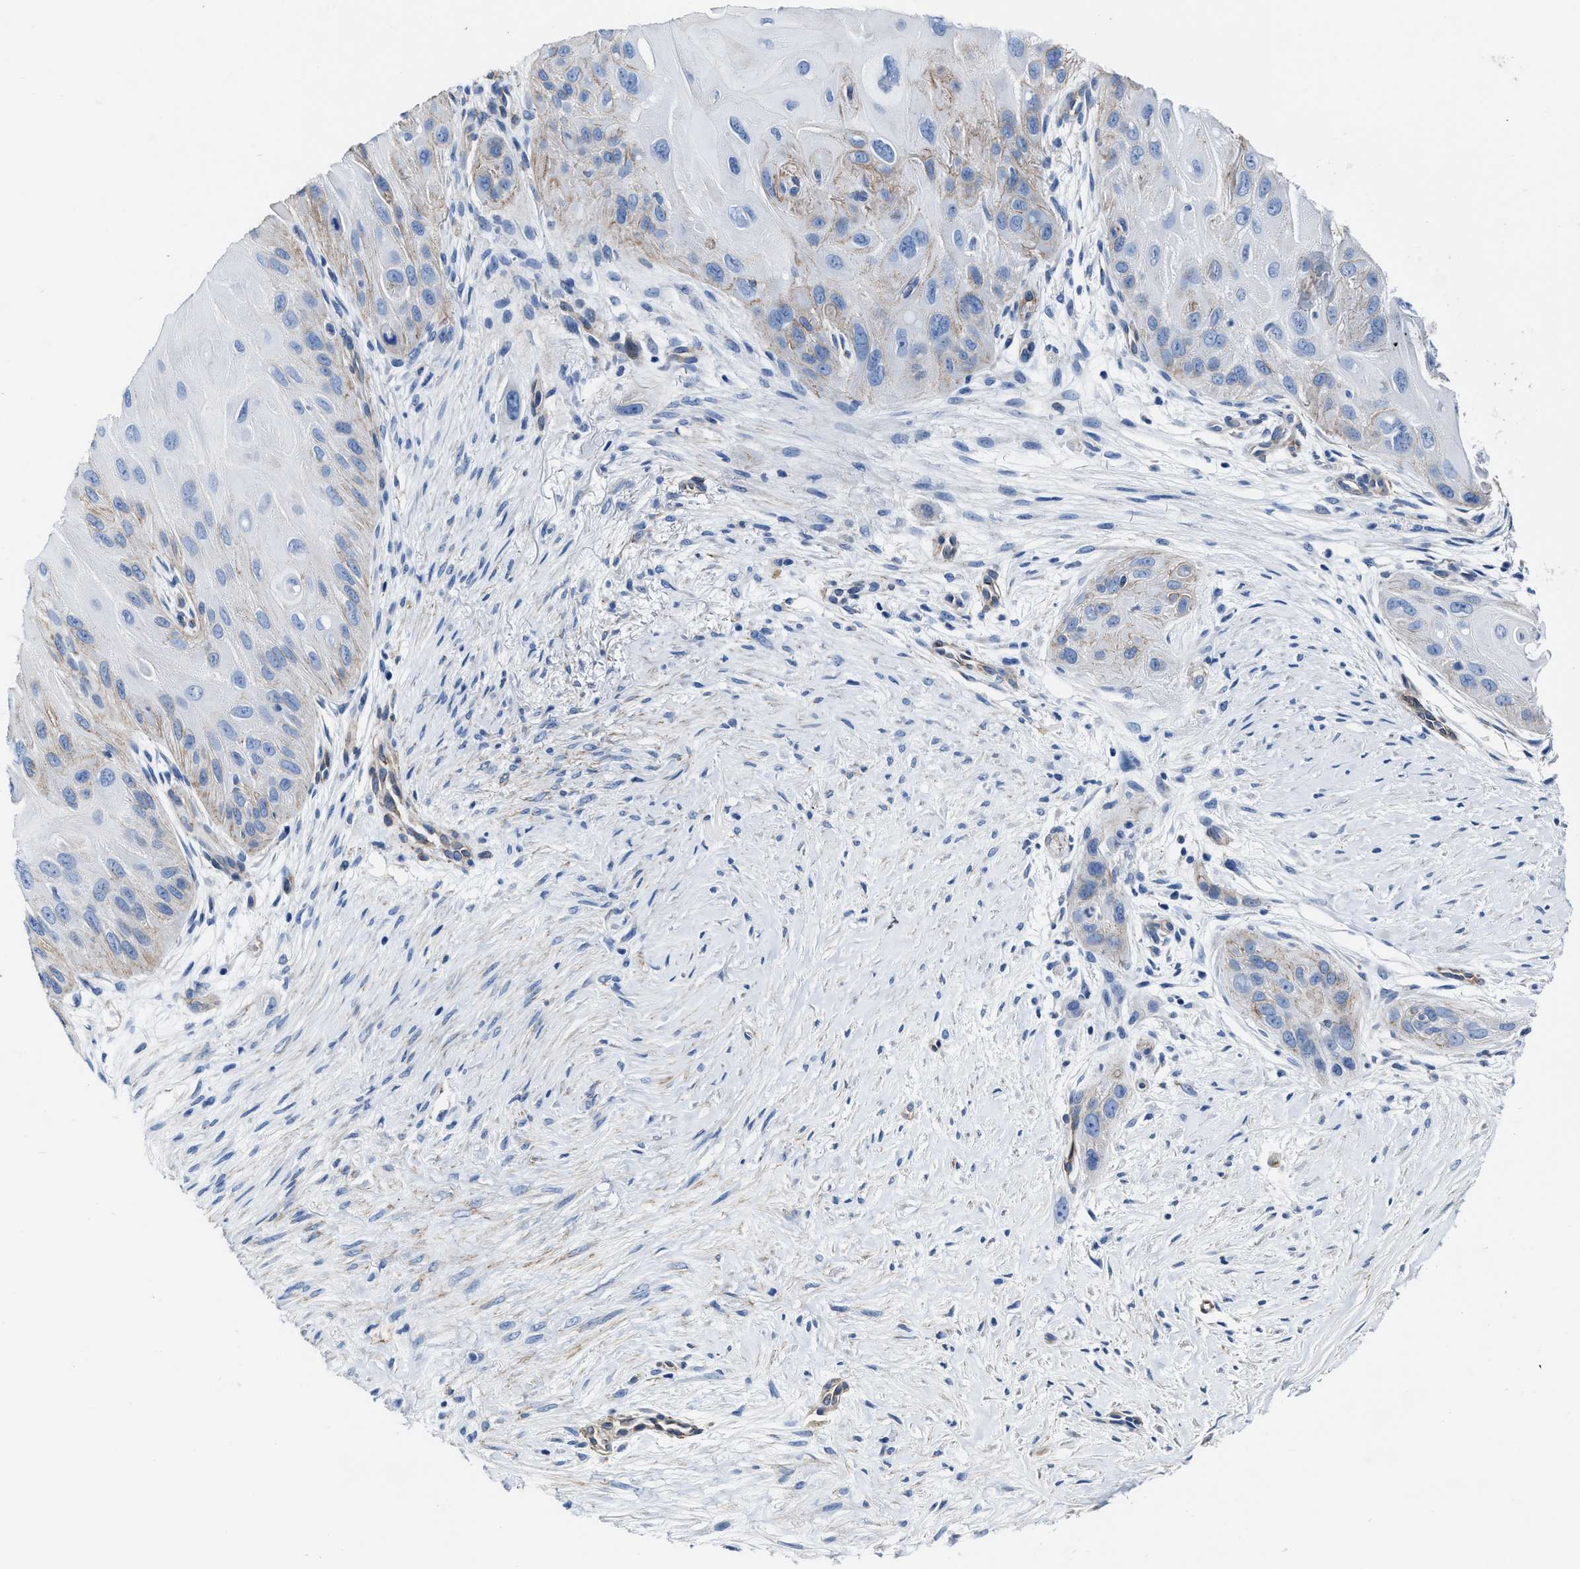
{"staining": {"intensity": "negative", "quantity": "none", "location": "none"}, "tissue": "skin cancer", "cell_type": "Tumor cells", "image_type": "cancer", "snomed": [{"axis": "morphology", "description": "Squamous cell carcinoma, NOS"}, {"axis": "topography", "description": "Skin"}], "caption": "DAB immunohistochemical staining of skin cancer (squamous cell carcinoma) demonstrates no significant staining in tumor cells.", "gene": "KCNMB3", "patient": {"sex": "female", "age": 77}}